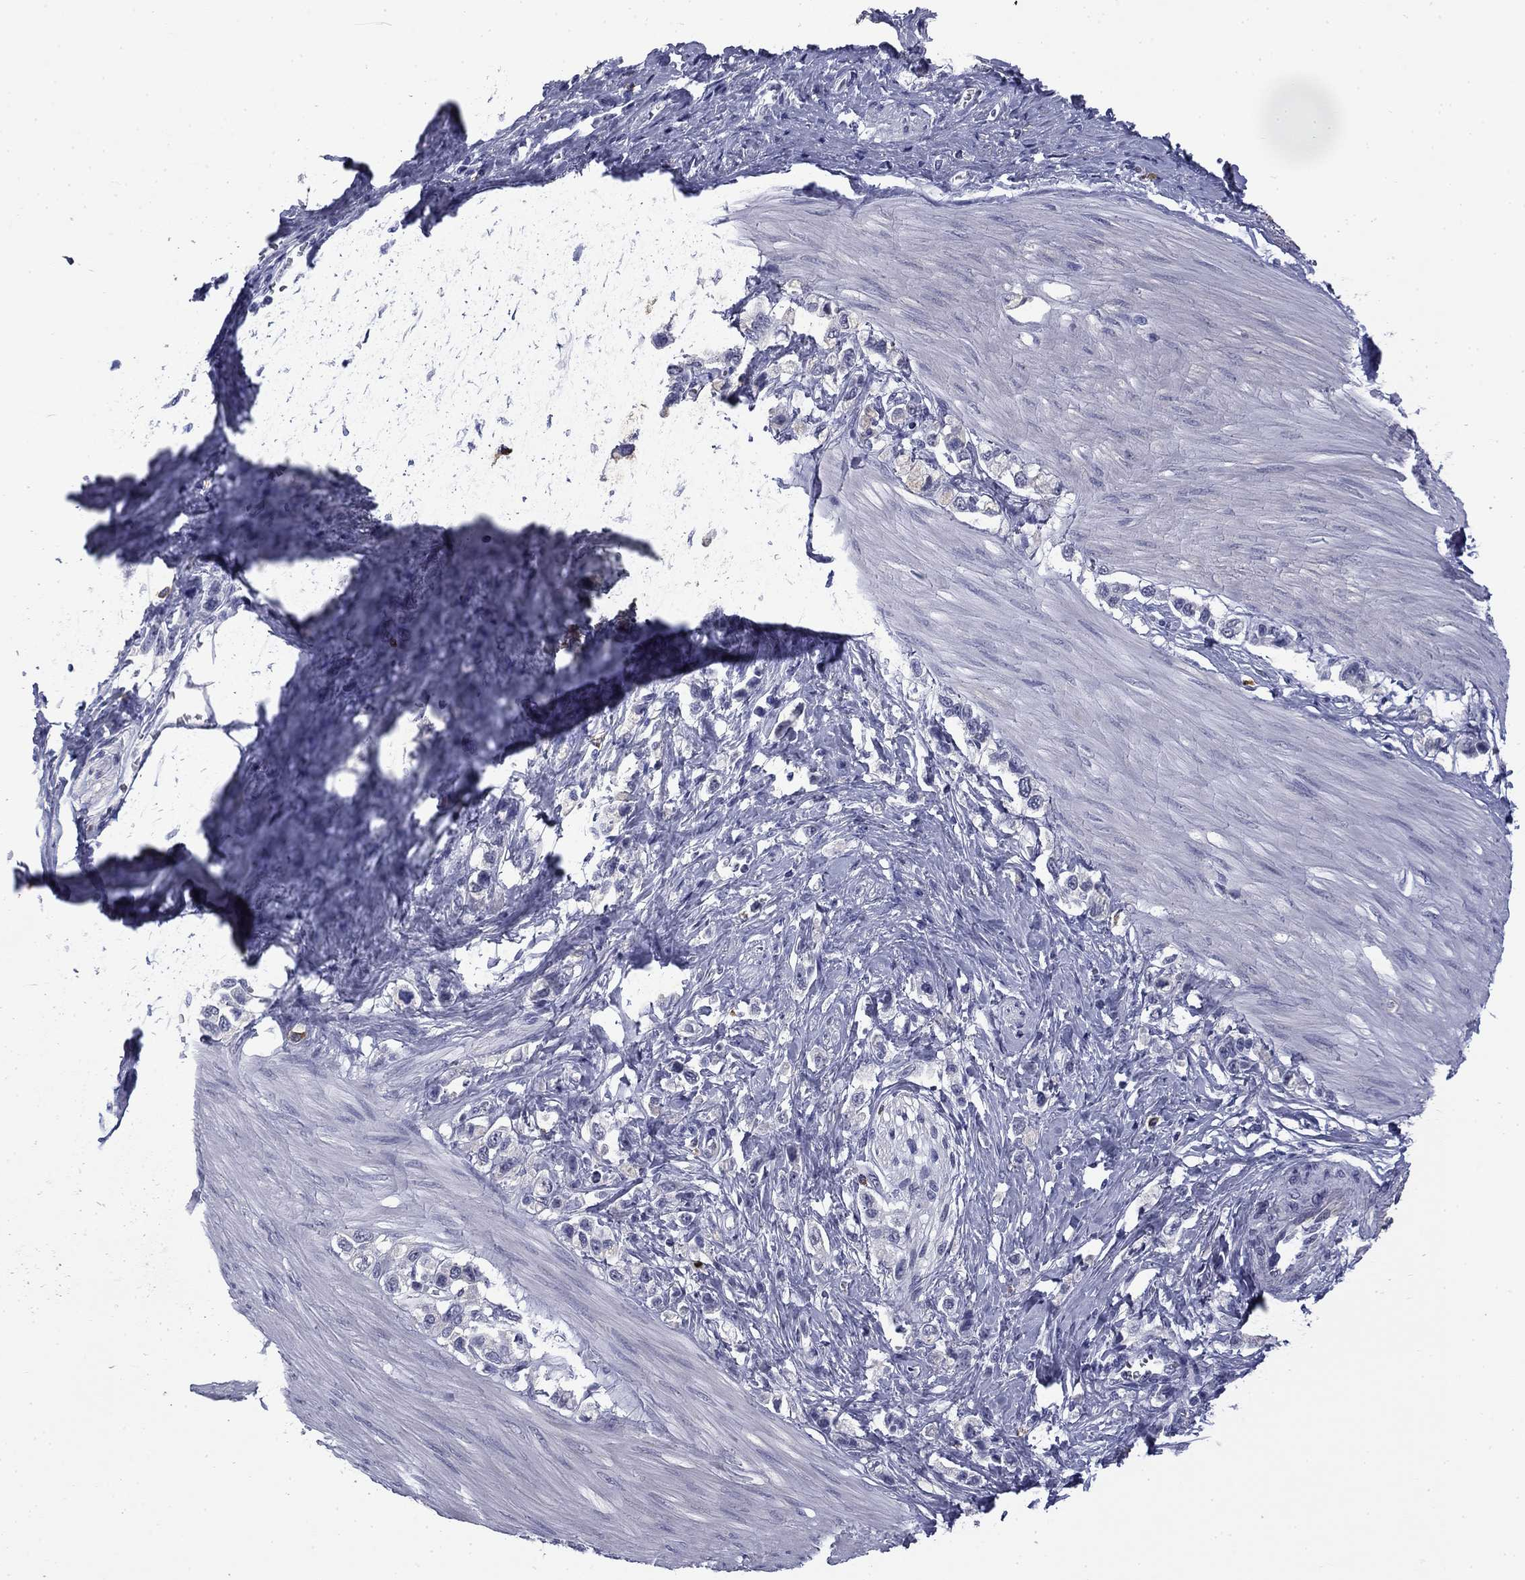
{"staining": {"intensity": "negative", "quantity": "none", "location": "none"}, "tissue": "stomach cancer", "cell_type": "Tumor cells", "image_type": "cancer", "snomed": [{"axis": "morphology", "description": "Normal tissue, NOS"}, {"axis": "morphology", "description": "Adenocarcinoma, NOS"}, {"axis": "morphology", "description": "Adenocarcinoma, High grade"}, {"axis": "topography", "description": "Stomach, upper"}, {"axis": "topography", "description": "Stomach"}], "caption": "This micrograph is of stomach high-grade adenocarcinoma stained with immunohistochemistry (IHC) to label a protein in brown with the nuclei are counter-stained blue. There is no expression in tumor cells.", "gene": "BCL2L14", "patient": {"sex": "female", "age": 65}}